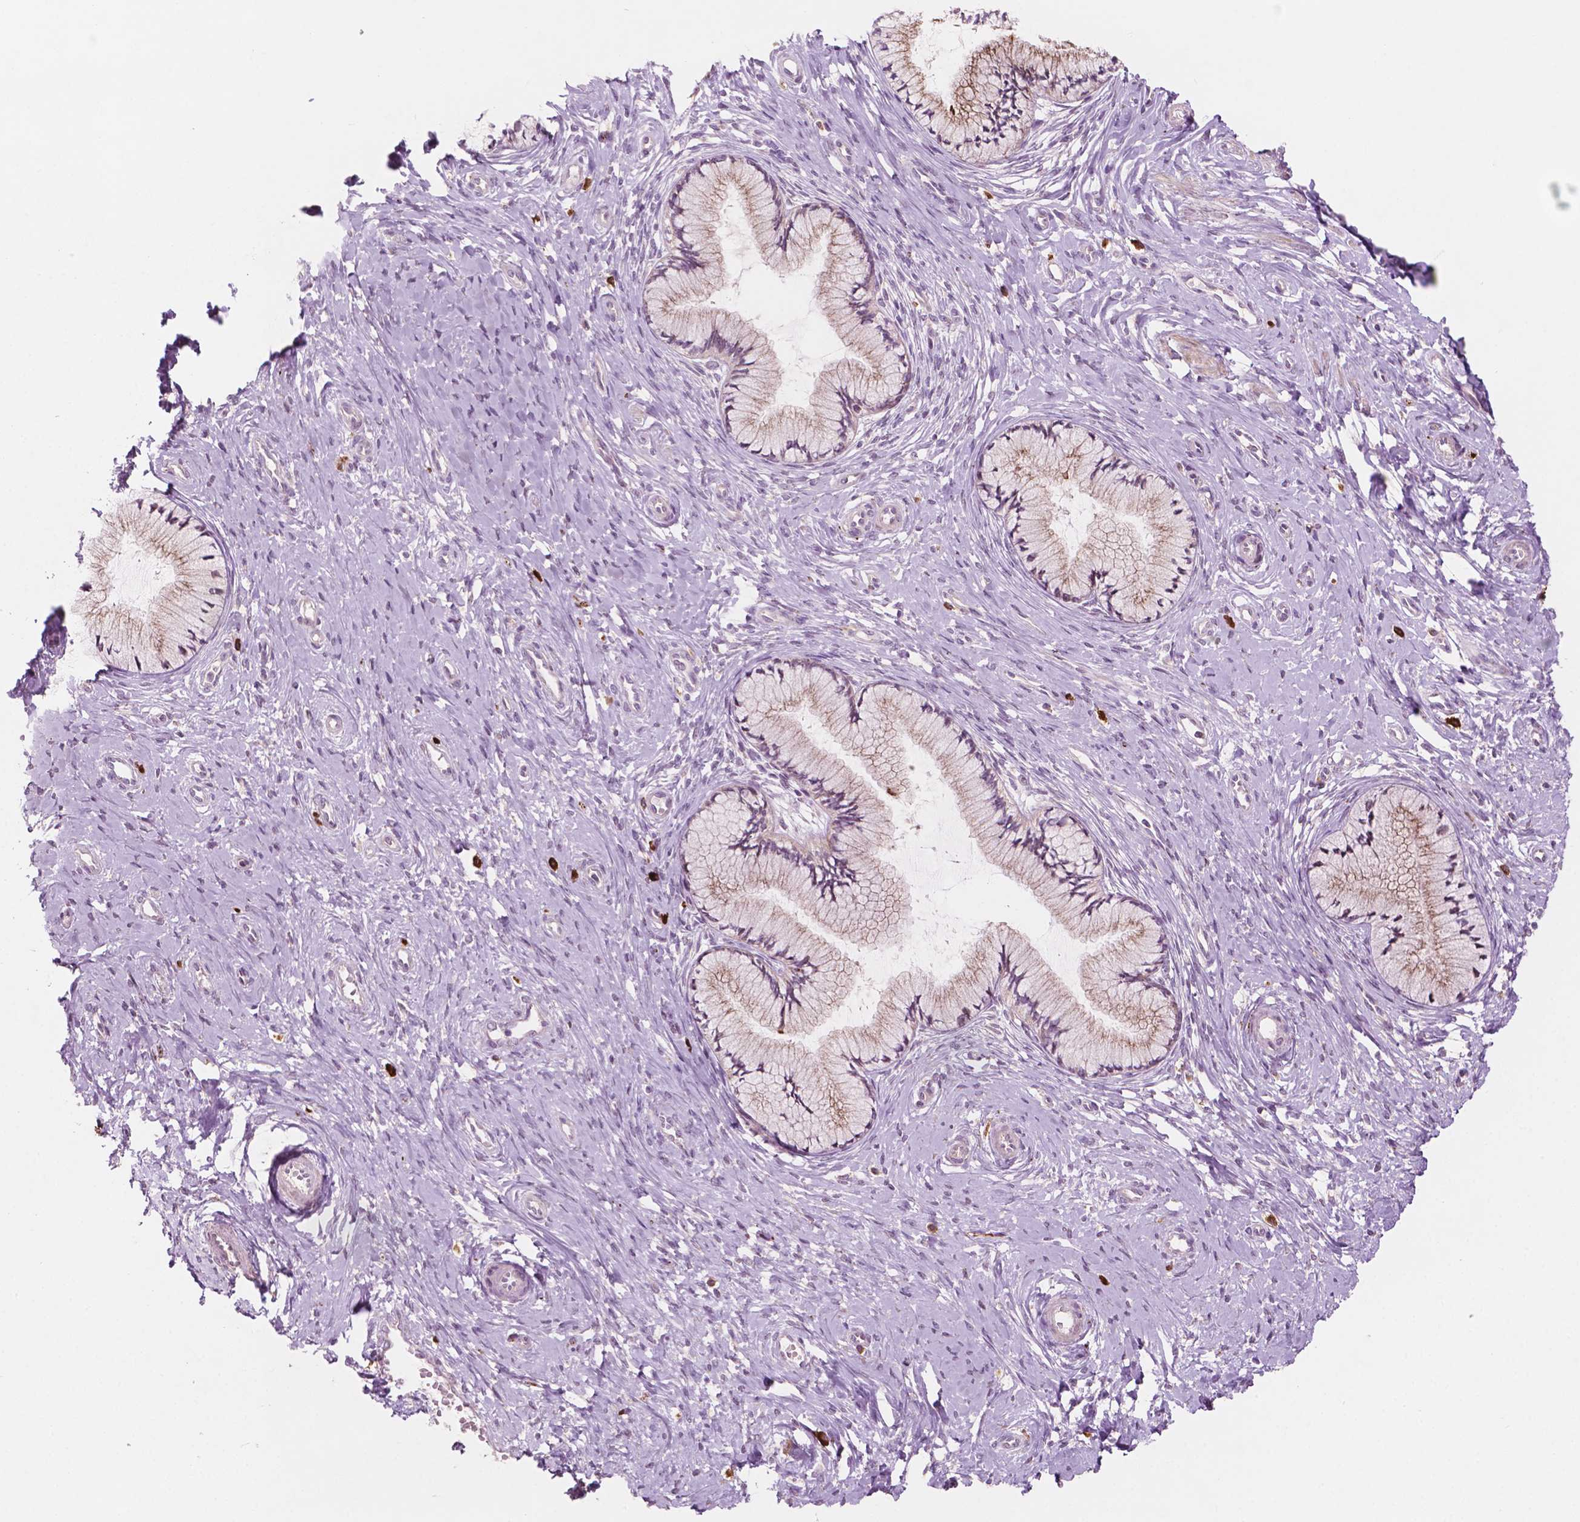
{"staining": {"intensity": "weak", "quantity": ">75%", "location": "cytoplasmic/membranous"}, "tissue": "cervix", "cell_type": "Glandular cells", "image_type": "normal", "snomed": [{"axis": "morphology", "description": "Normal tissue, NOS"}, {"axis": "topography", "description": "Cervix"}], "caption": "This micrograph shows IHC staining of normal cervix, with low weak cytoplasmic/membranous positivity in about >75% of glandular cells.", "gene": "LRP1B", "patient": {"sex": "female", "age": 37}}